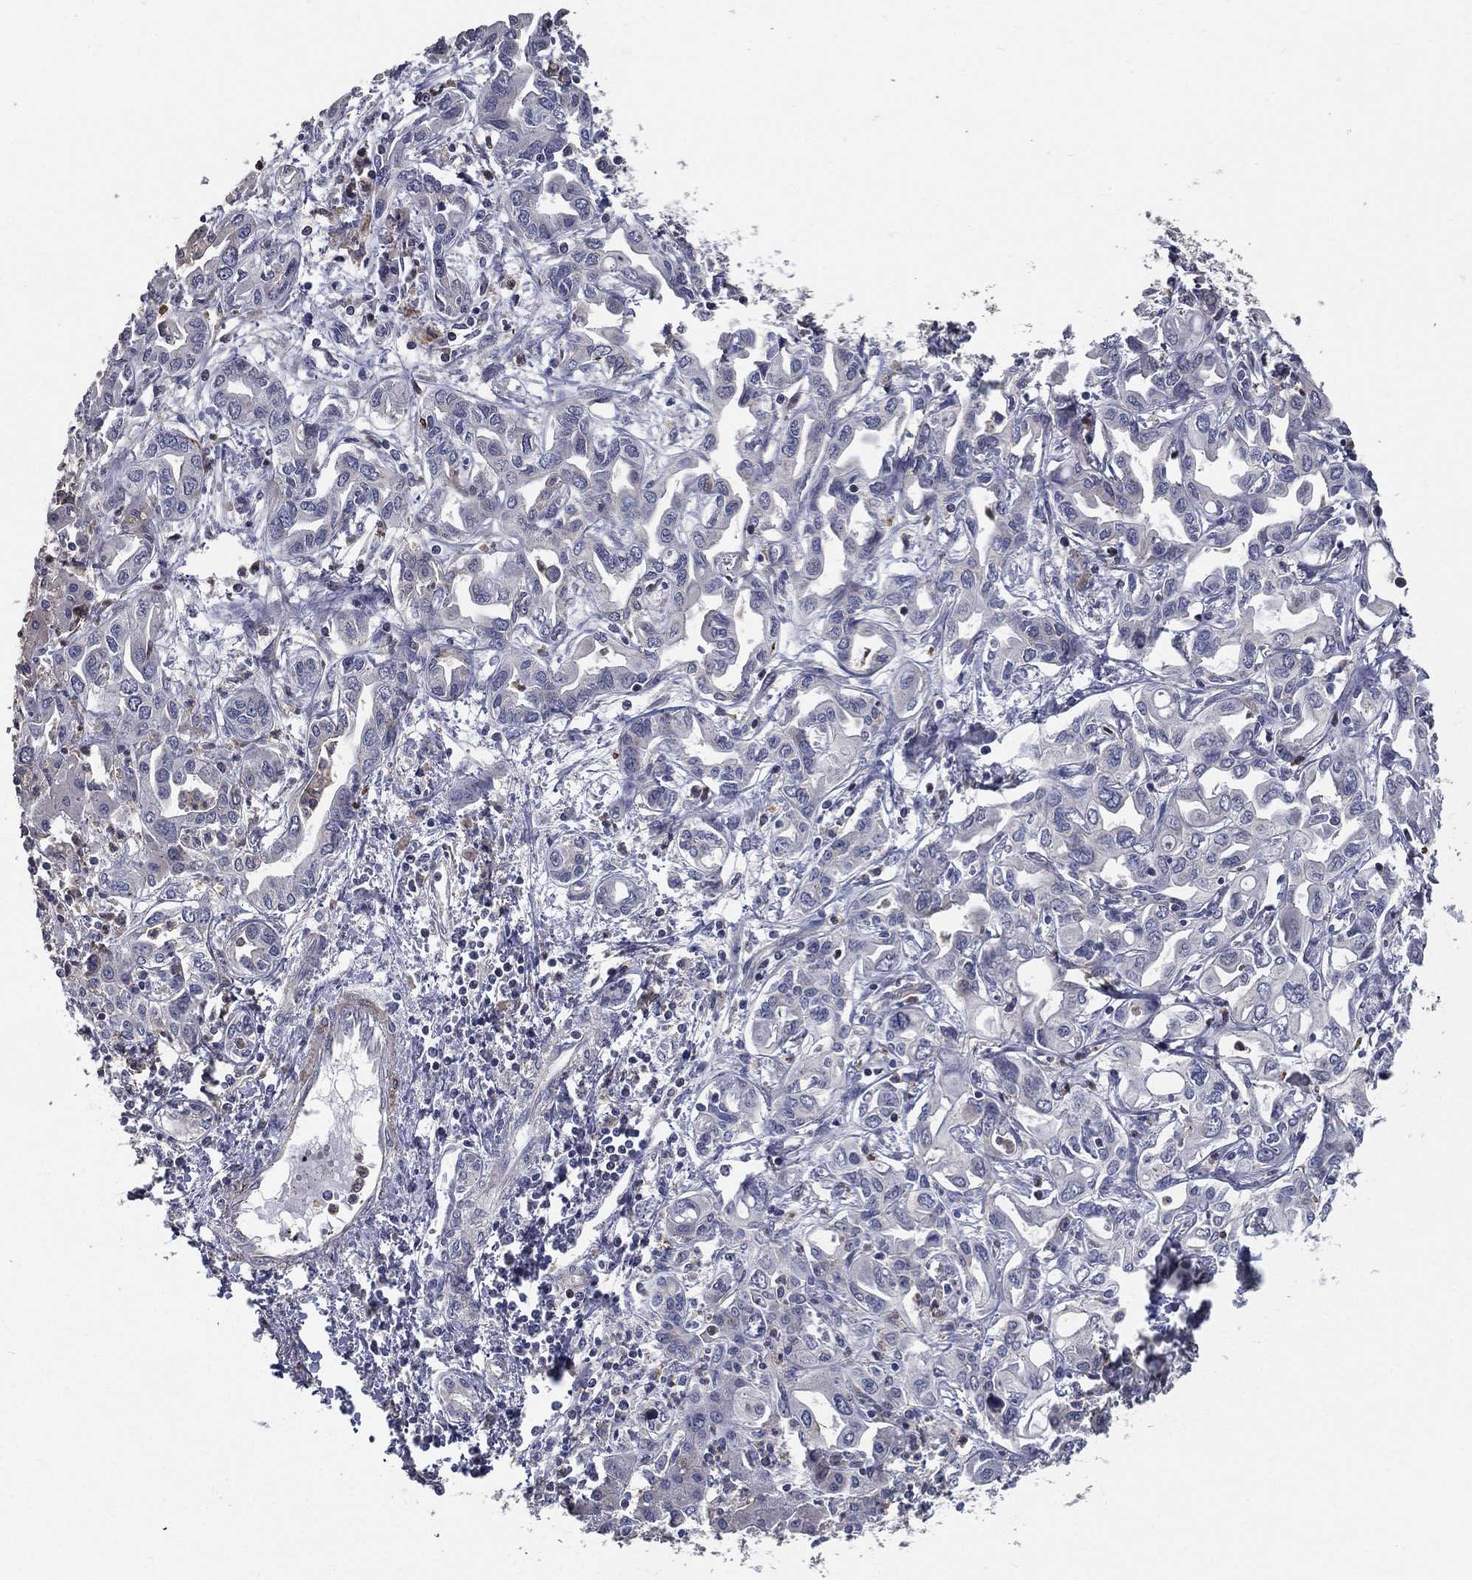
{"staining": {"intensity": "negative", "quantity": "none", "location": "none"}, "tissue": "liver cancer", "cell_type": "Tumor cells", "image_type": "cancer", "snomed": [{"axis": "morphology", "description": "Cholangiocarcinoma"}, {"axis": "topography", "description": "Liver"}], "caption": "Tumor cells are negative for brown protein staining in liver cancer (cholangiocarcinoma).", "gene": "SERPINB2", "patient": {"sex": "female", "age": 64}}